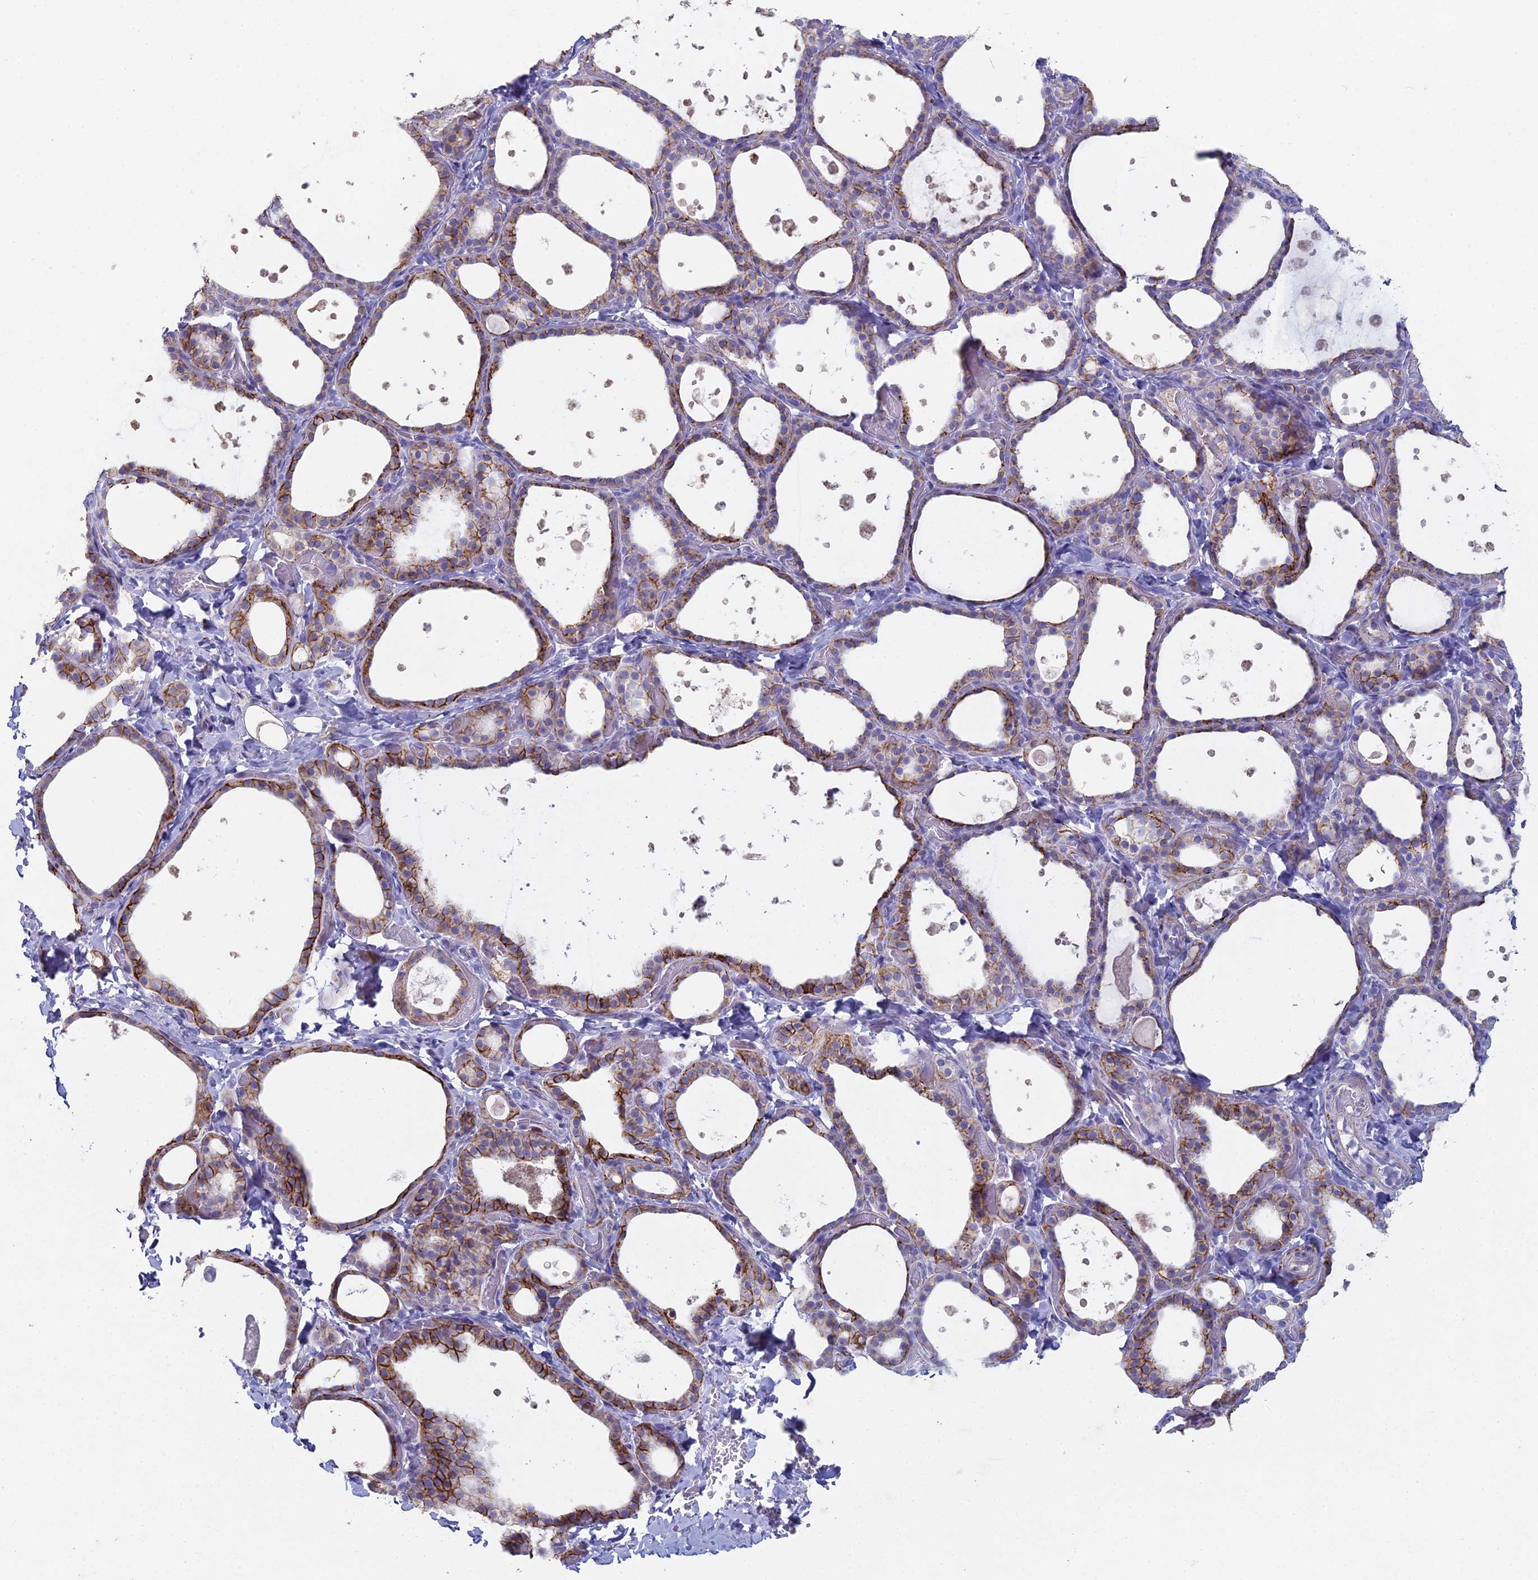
{"staining": {"intensity": "strong", "quantity": "25%-75%", "location": "cytoplasmic/membranous"}, "tissue": "thyroid gland", "cell_type": "Glandular cells", "image_type": "normal", "snomed": [{"axis": "morphology", "description": "Normal tissue, NOS"}, {"axis": "topography", "description": "Thyroid gland"}], "caption": "This is an image of immunohistochemistry staining of unremarkable thyroid gland, which shows strong staining in the cytoplasmic/membranous of glandular cells.", "gene": "NCAM1", "patient": {"sex": "female", "age": 44}}